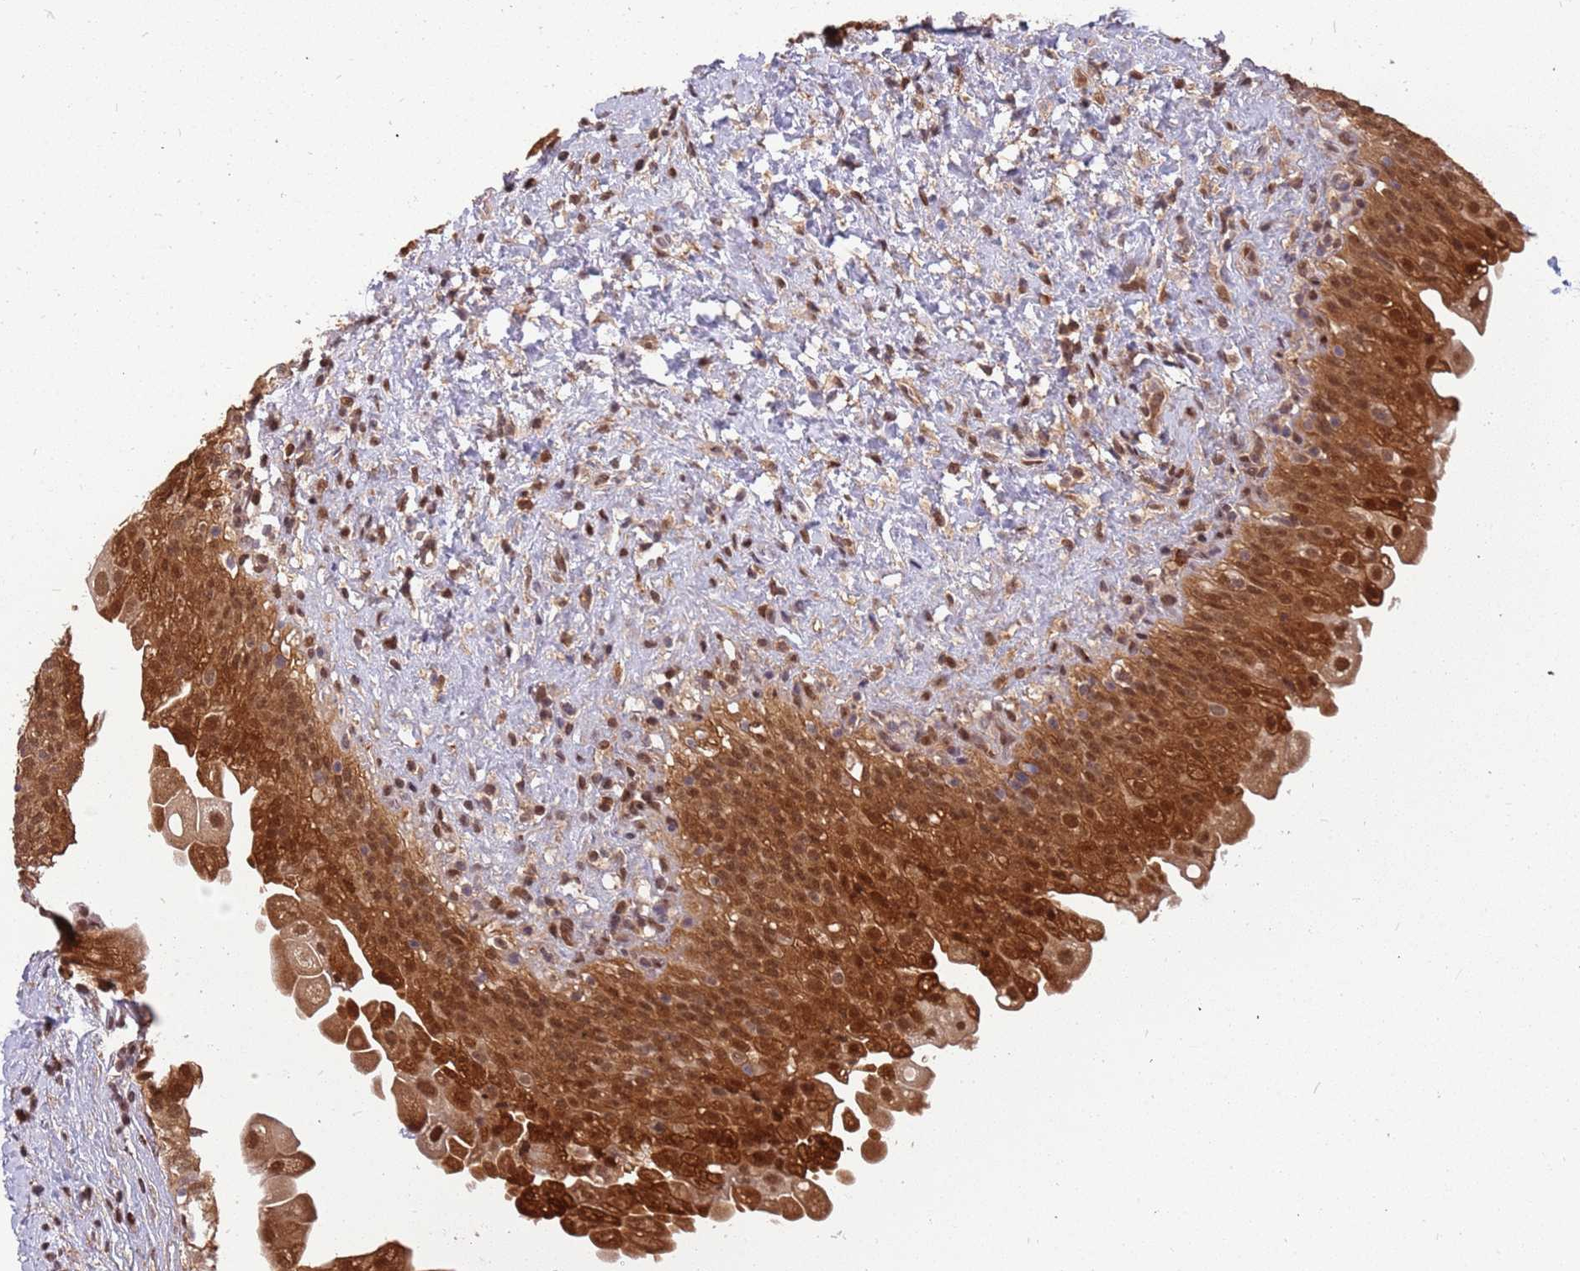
{"staining": {"intensity": "strong", "quantity": ">75%", "location": "cytoplasmic/membranous,nuclear"}, "tissue": "urinary bladder", "cell_type": "Urothelial cells", "image_type": "normal", "snomed": [{"axis": "morphology", "description": "Normal tissue, NOS"}, {"axis": "topography", "description": "Urinary bladder"}], "caption": "Urothelial cells demonstrate high levels of strong cytoplasmic/membranous,nuclear staining in about >75% of cells in normal human urinary bladder.", "gene": "GBP2", "patient": {"sex": "female", "age": 27}}